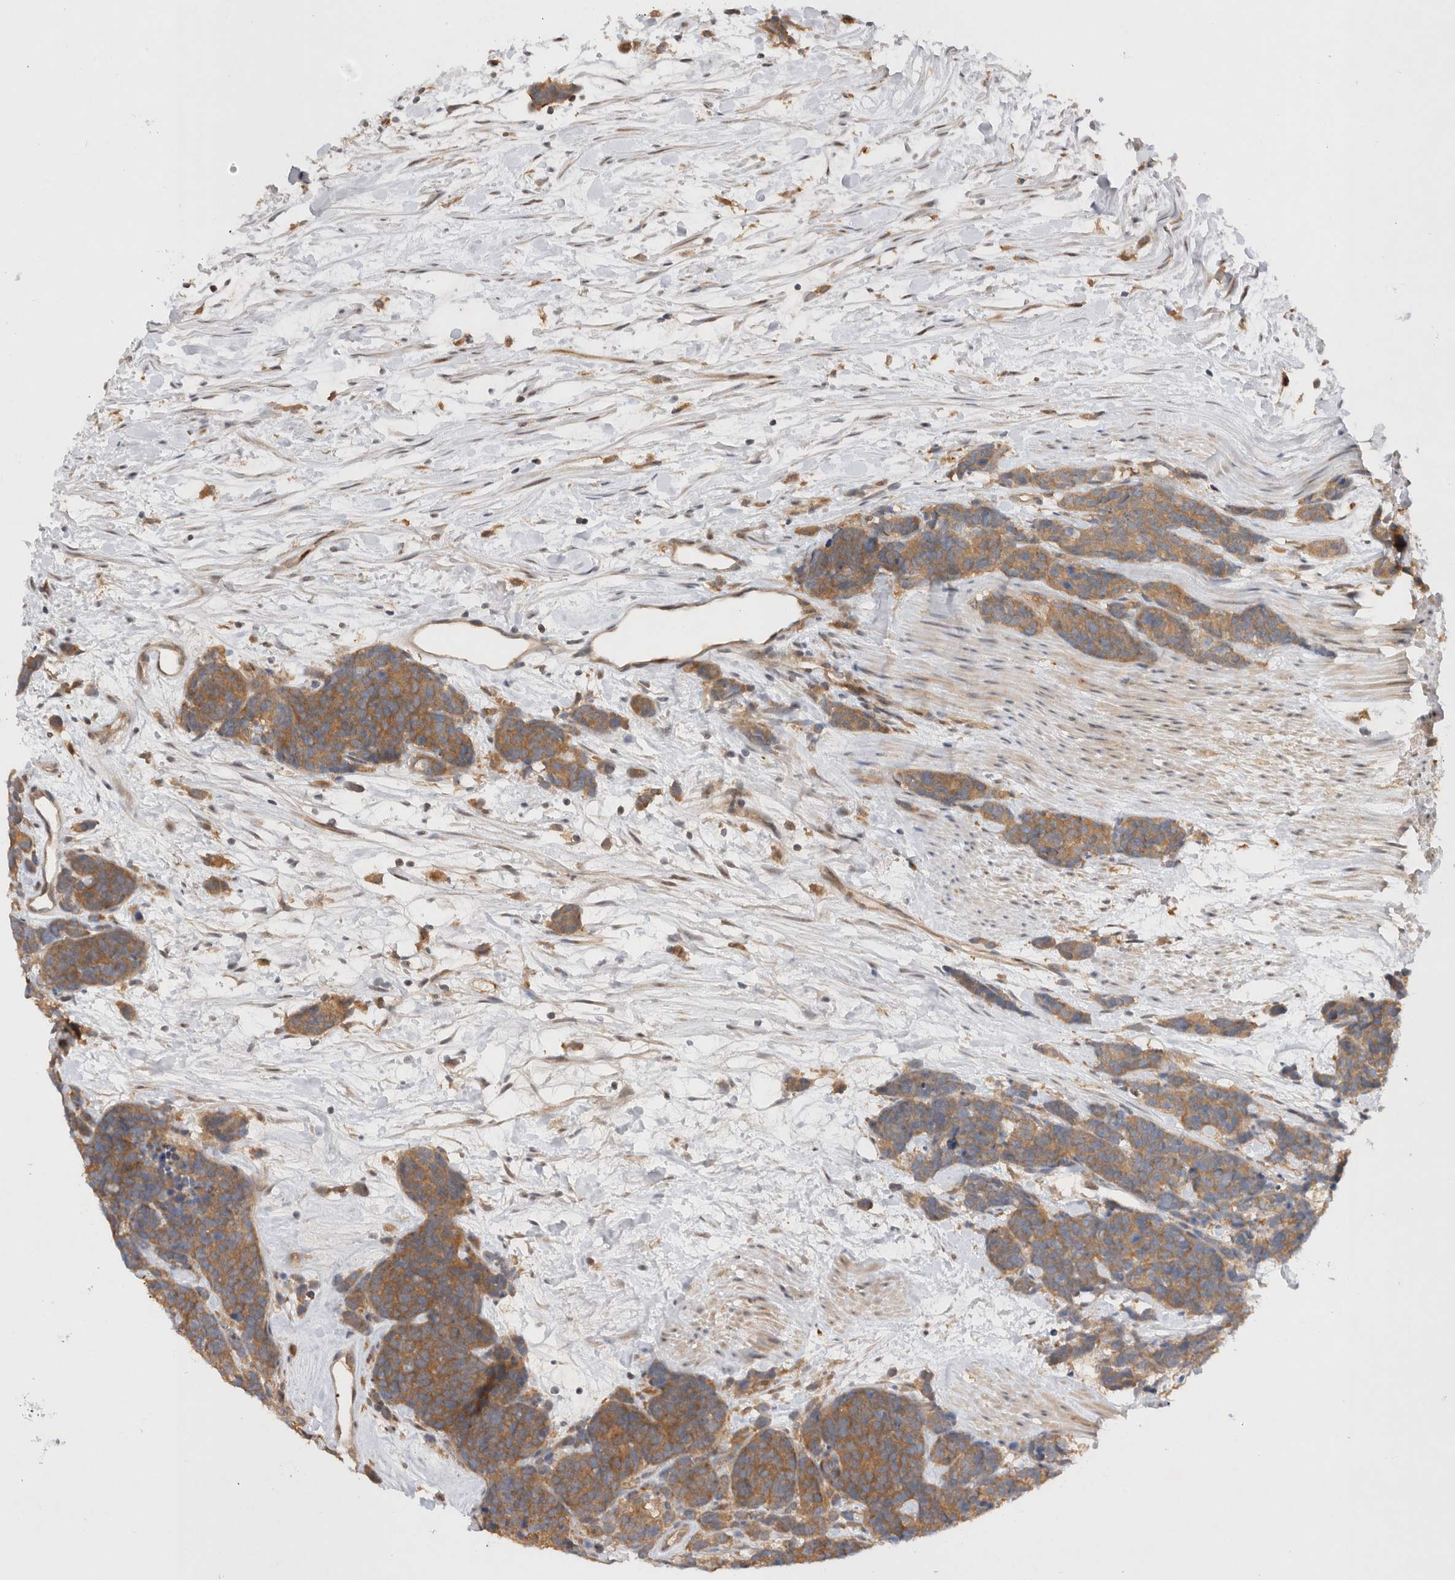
{"staining": {"intensity": "moderate", "quantity": ">75%", "location": "cytoplasmic/membranous"}, "tissue": "carcinoid", "cell_type": "Tumor cells", "image_type": "cancer", "snomed": [{"axis": "morphology", "description": "Carcinoma, NOS"}, {"axis": "morphology", "description": "Carcinoid, malignant, NOS"}, {"axis": "topography", "description": "Urinary bladder"}], "caption": "Malignant carcinoid tissue displays moderate cytoplasmic/membranous positivity in about >75% of tumor cells, visualized by immunohistochemistry. (DAB IHC with brightfield microscopy, high magnification).", "gene": "HTT", "patient": {"sex": "male", "age": 57}}